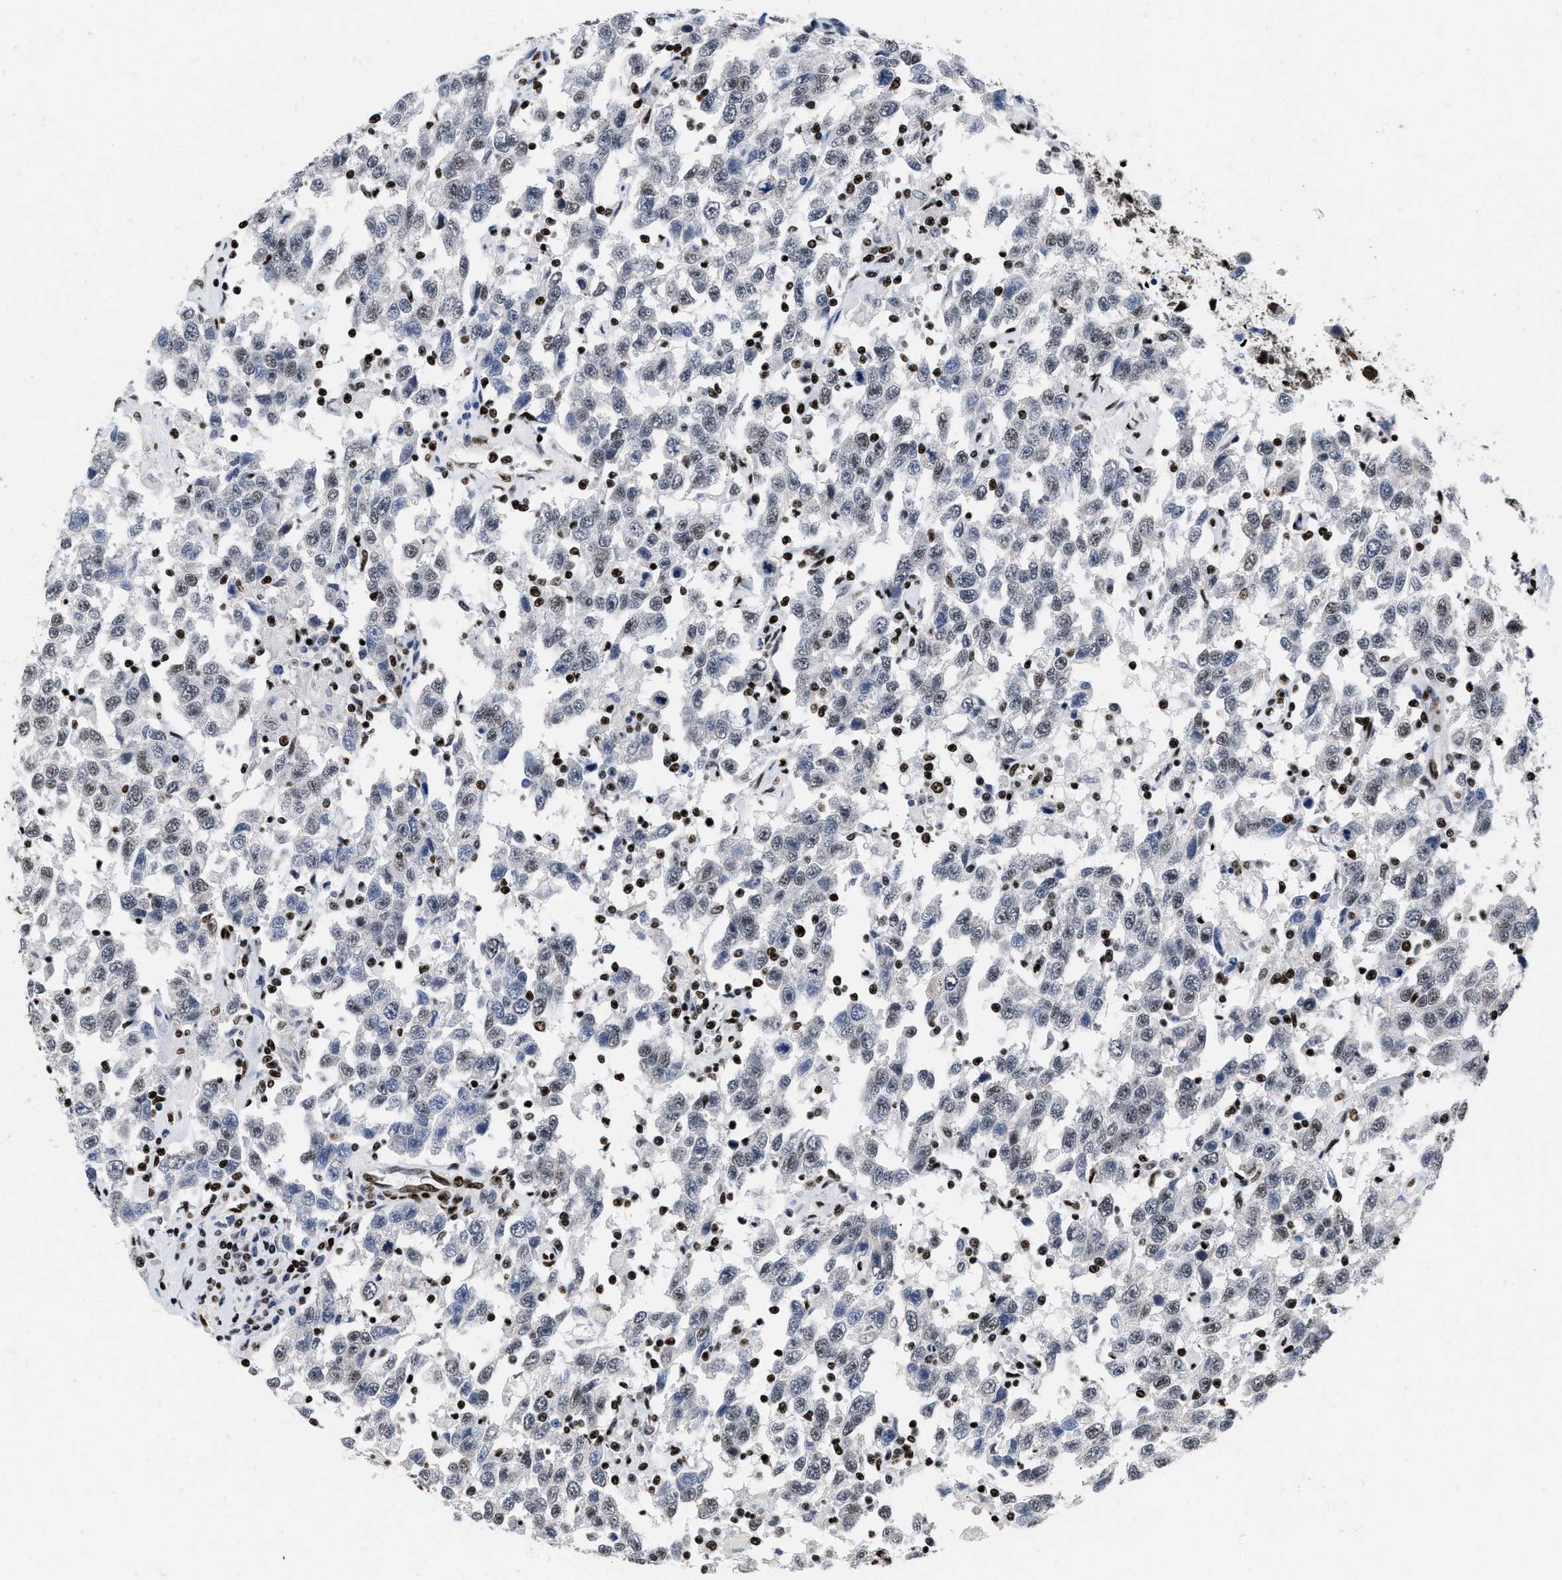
{"staining": {"intensity": "weak", "quantity": "<25%", "location": "nuclear"}, "tissue": "testis cancer", "cell_type": "Tumor cells", "image_type": "cancer", "snomed": [{"axis": "morphology", "description": "Seminoma, NOS"}, {"axis": "topography", "description": "Testis"}], "caption": "High magnification brightfield microscopy of testis seminoma stained with DAB (3,3'-diaminobenzidine) (brown) and counterstained with hematoxylin (blue): tumor cells show no significant expression.", "gene": "CREB1", "patient": {"sex": "male", "age": 41}}